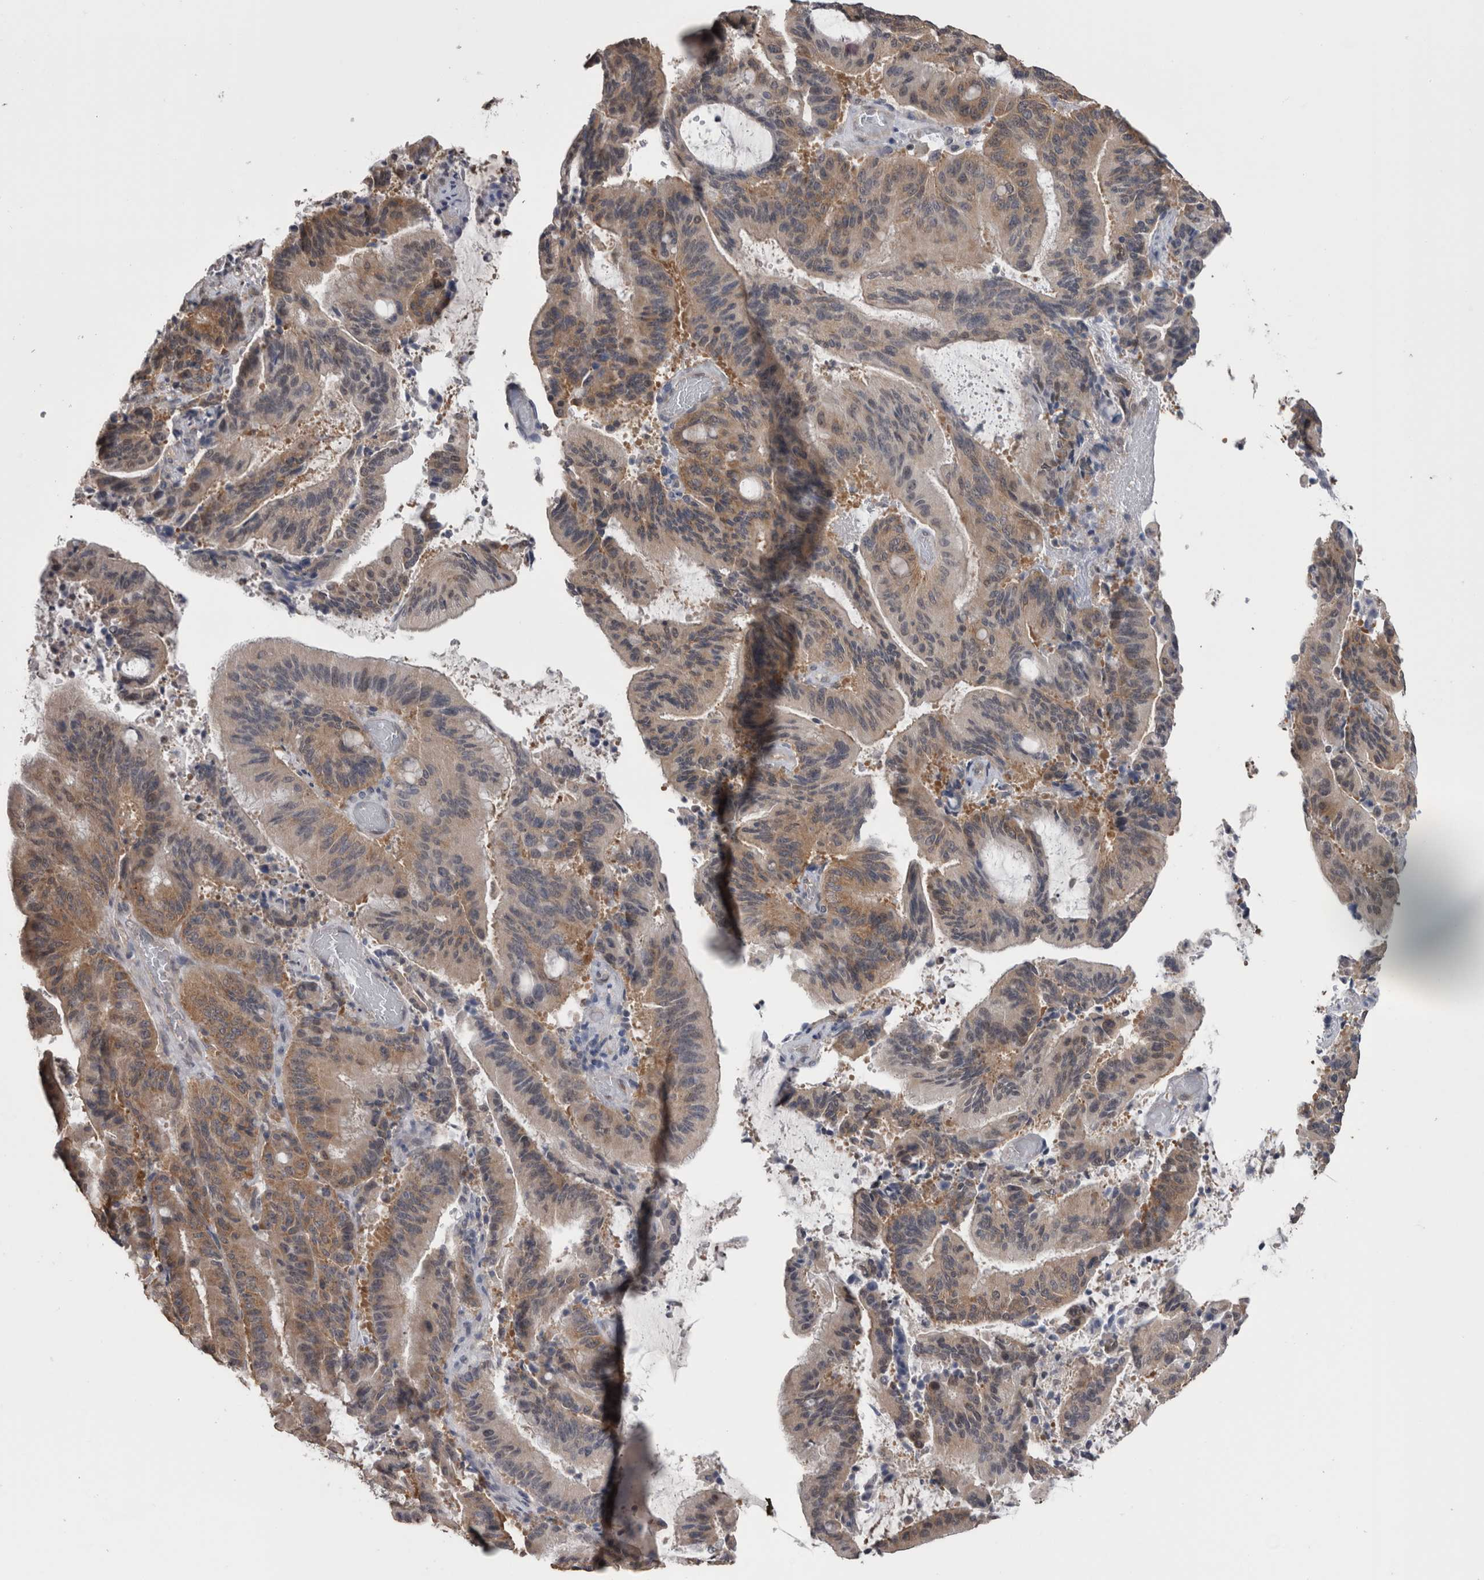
{"staining": {"intensity": "weak", "quantity": ">75%", "location": "cytoplasmic/membranous"}, "tissue": "liver cancer", "cell_type": "Tumor cells", "image_type": "cancer", "snomed": [{"axis": "morphology", "description": "Normal tissue, NOS"}, {"axis": "morphology", "description": "Cholangiocarcinoma"}, {"axis": "topography", "description": "Liver"}, {"axis": "topography", "description": "Peripheral nerve tissue"}], "caption": "Weak cytoplasmic/membranous protein expression is identified in approximately >75% of tumor cells in liver cancer. (DAB IHC, brown staining for protein, blue staining for nuclei).", "gene": "DDX6", "patient": {"sex": "female", "age": 73}}